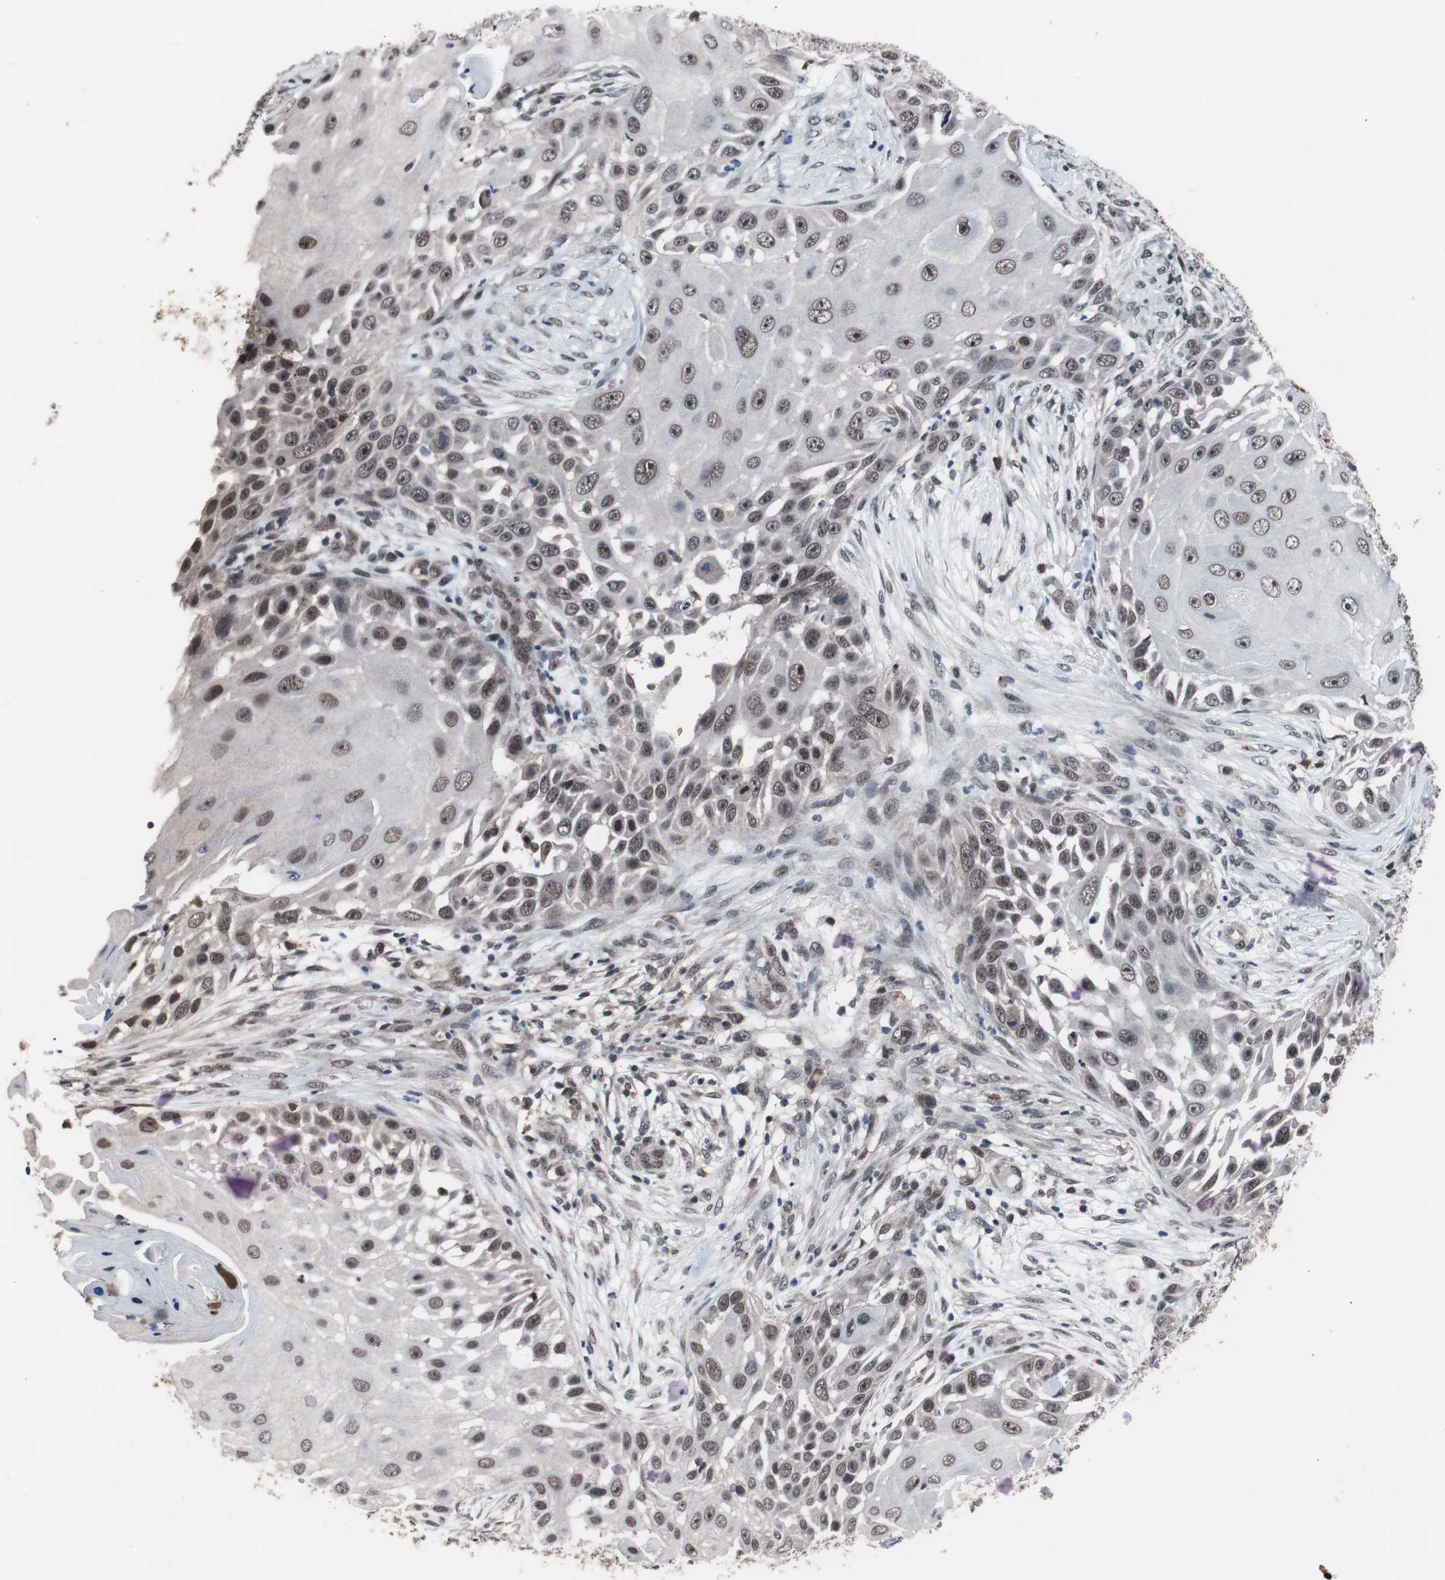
{"staining": {"intensity": "weak", "quantity": ">75%", "location": "nuclear"}, "tissue": "skin cancer", "cell_type": "Tumor cells", "image_type": "cancer", "snomed": [{"axis": "morphology", "description": "Squamous cell carcinoma, NOS"}, {"axis": "topography", "description": "Skin"}], "caption": "Weak nuclear protein positivity is appreciated in about >75% of tumor cells in squamous cell carcinoma (skin). (brown staining indicates protein expression, while blue staining denotes nuclei).", "gene": "GTF2F2", "patient": {"sex": "female", "age": 44}}